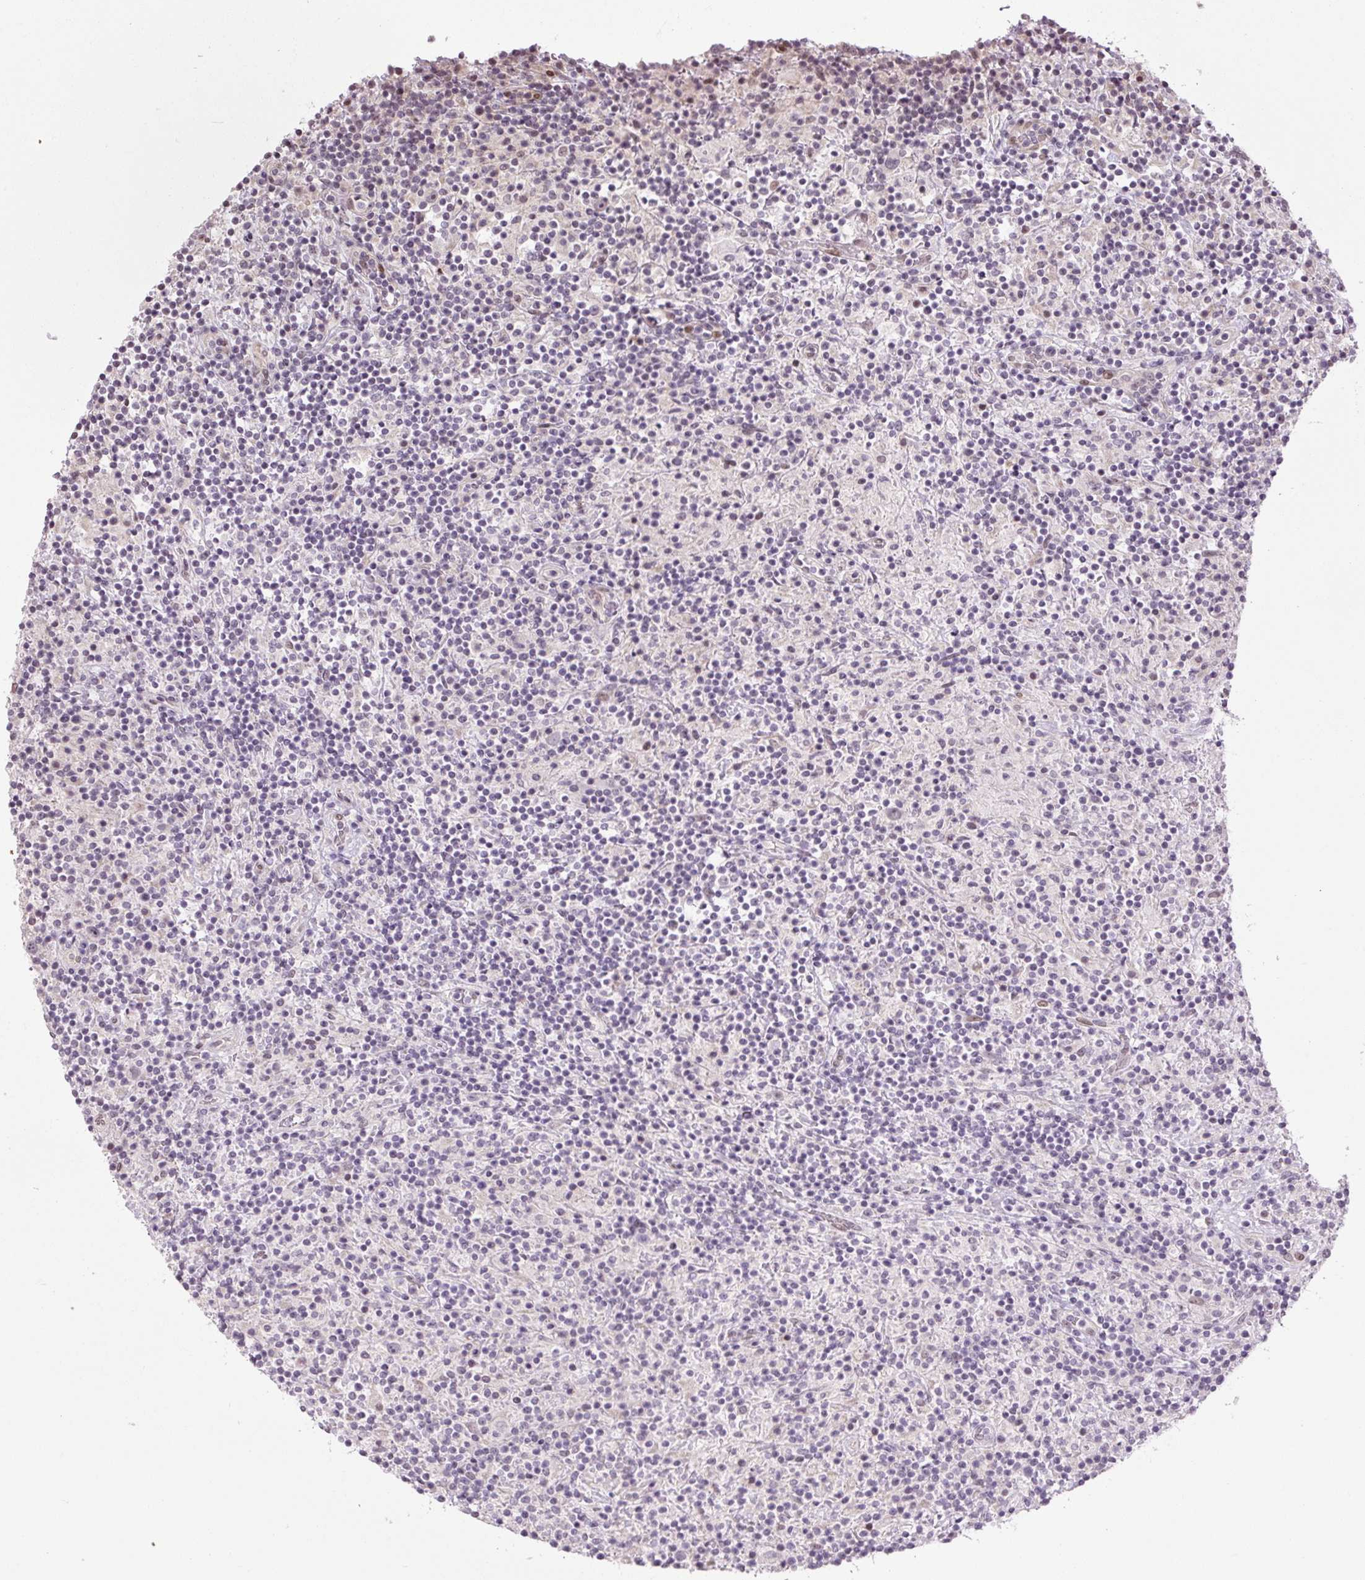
{"staining": {"intensity": "negative", "quantity": "none", "location": "none"}, "tissue": "lymphoma", "cell_type": "Tumor cells", "image_type": "cancer", "snomed": [{"axis": "morphology", "description": "Hodgkin's disease, NOS"}, {"axis": "topography", "description": "Lymph node"}], "caption": "An immunohistochemistry (IHC) micrograph of lymphoma is shown. There is no staining in tumor cells of lymphoma. (Immunohistochemistry (ihc), brightfield microscopy, high magnification).", "gene": "TCFL5", "patient": {"sex": "male", "age": 70}}